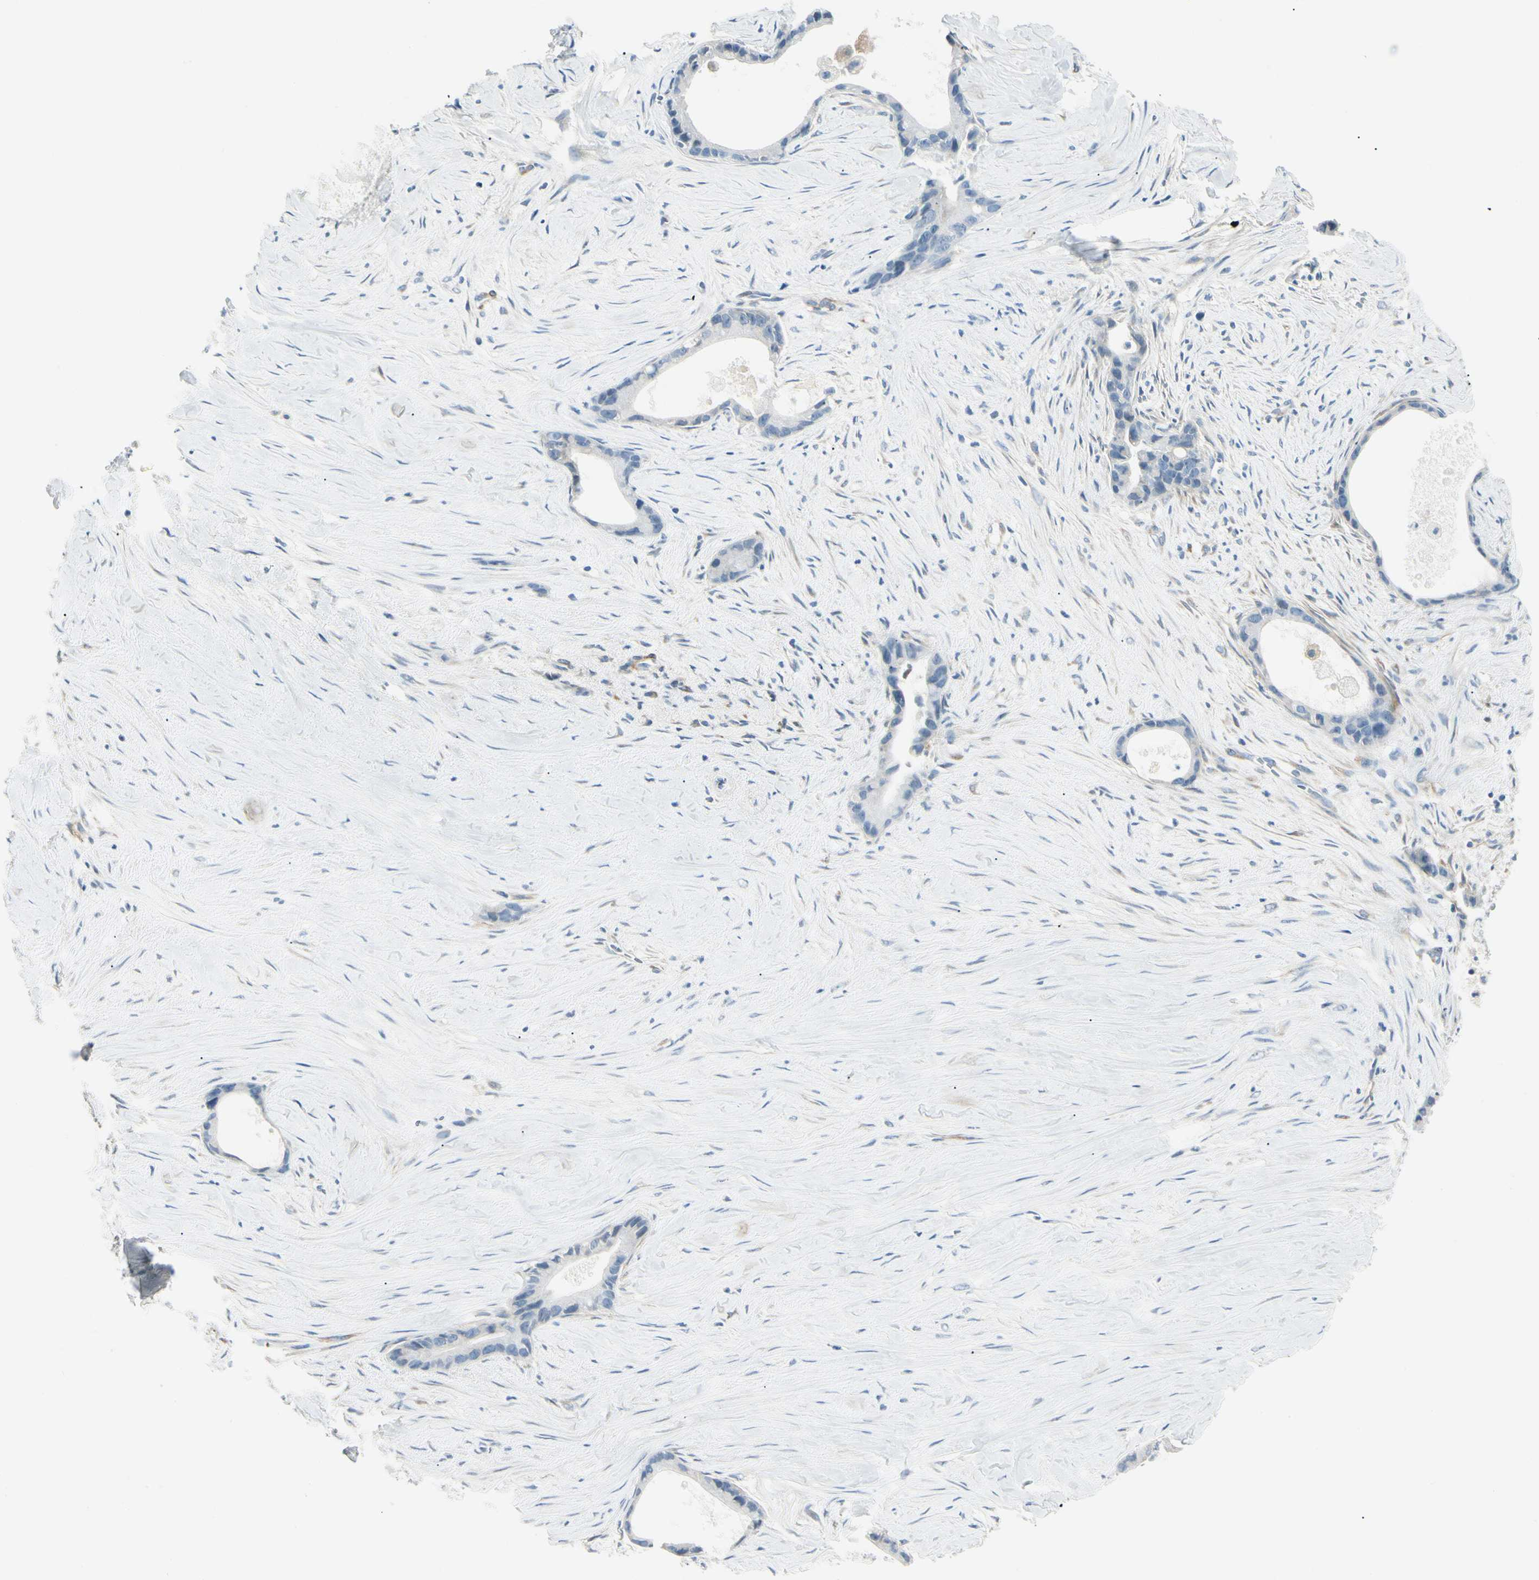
{"staining": {"intensity": "negative", "quantity": "none", "location": "none"}, "tissue": "liver cancer", "cell_type": "Tumor cells", "image_type": "cancer", "snomed": [{"axis": "morphology", "description": "Cholangiocarcinoma"}, {"axis": "topography", "description": "Liver"}], "caption": "Immunohistochemistry (IHC) photomicrograph of neoplastic tissue: human liver cancer stained with DAB exhibits no significant protein positivity in tumor cells.", "gene": "AMPH", "patient": {"sex": "female", "age": 55}}